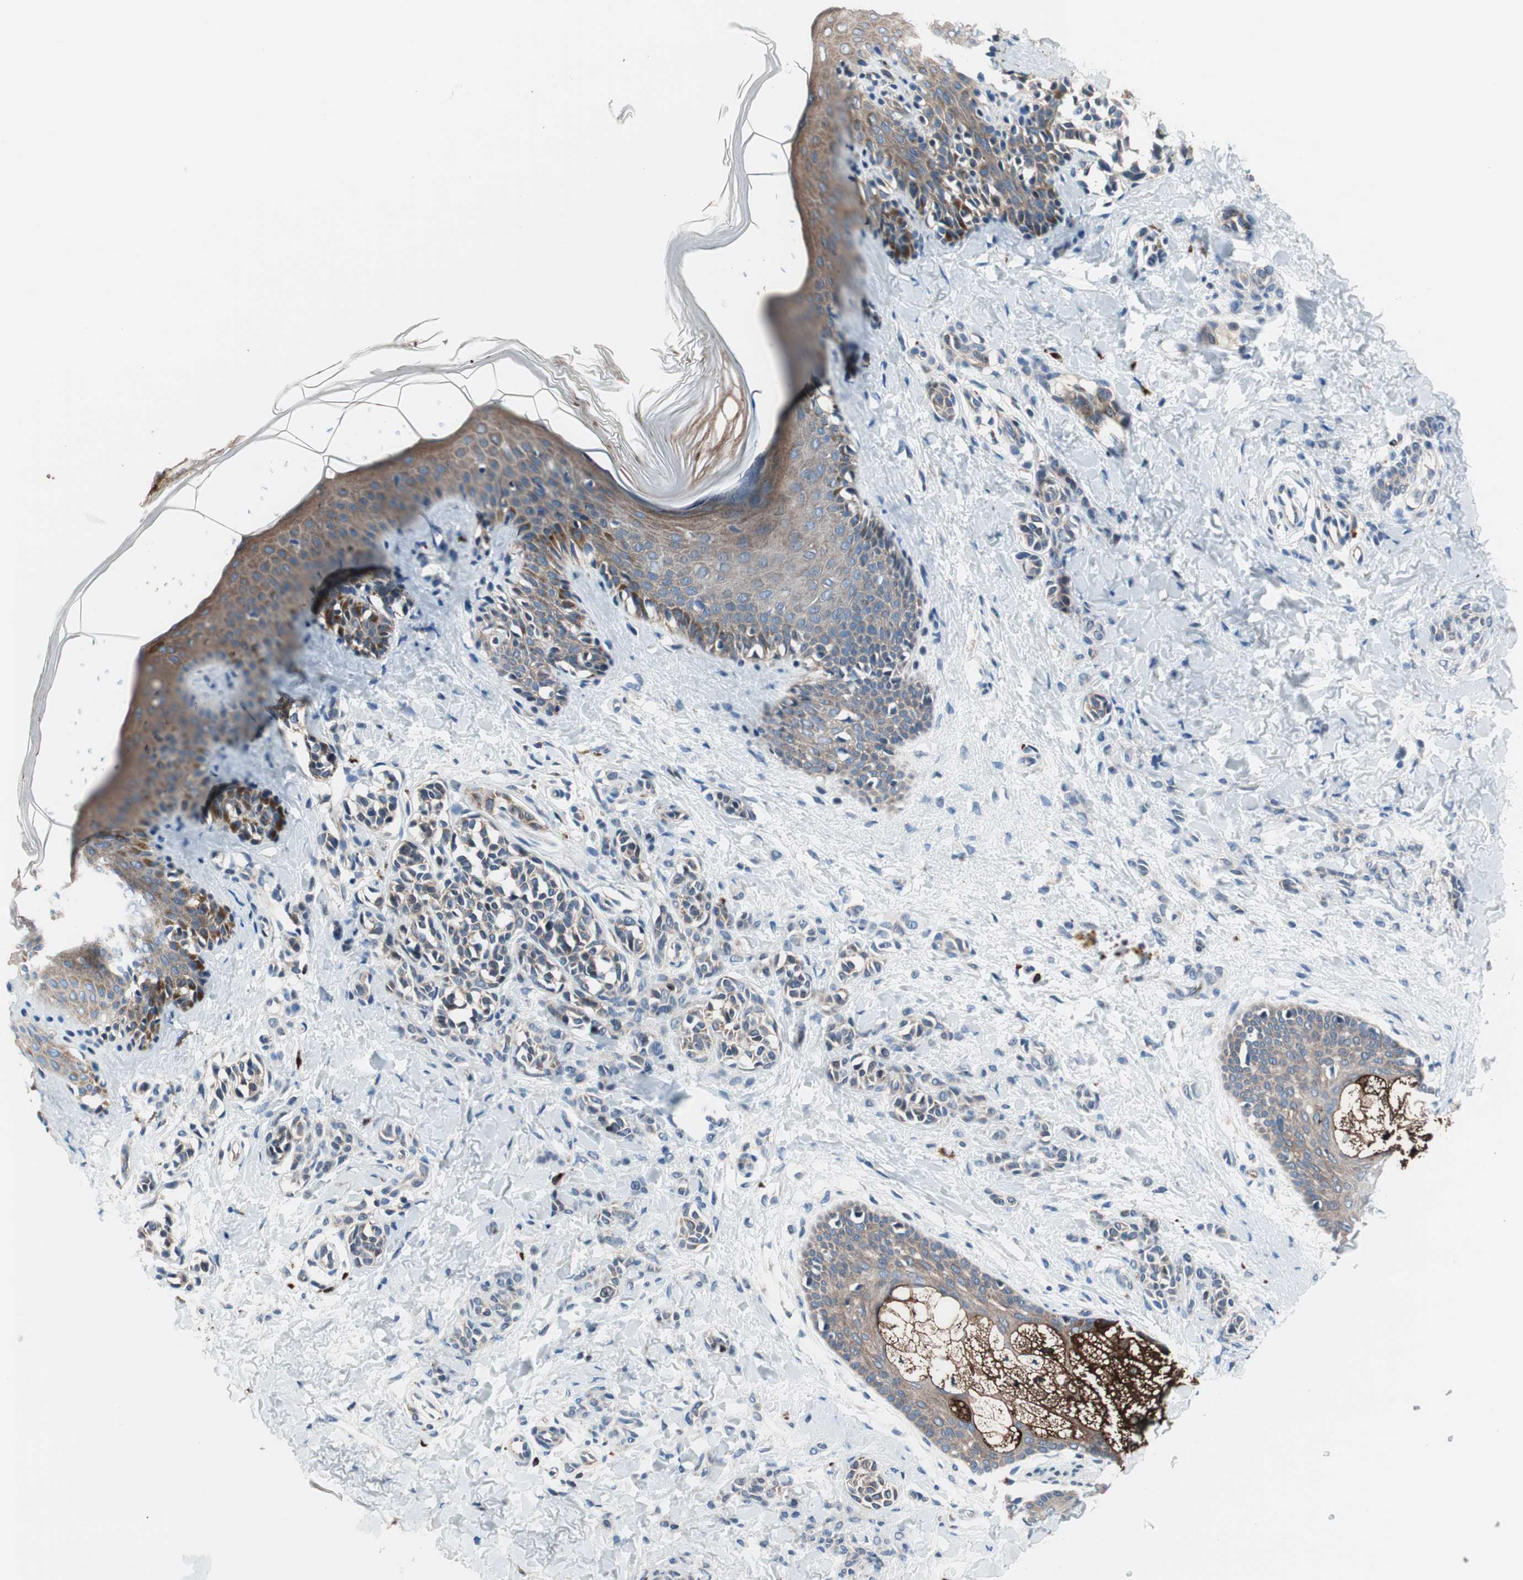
{"staining": {"intensity": "moderate", "quantity": "<25%", "location": "cytoplasmic/membranous"}, "tissue": "skin", "cell_type": "Fibroblasts", "image_type": "normal", "snomed": [{"axis": "morphology", "description": "Normal tissue, NOS"}, {"axis": "topography", "description": "Skin"}], "caption": "Protein staining of unremarkable skin shows moderate cytoplasmic/membranous expression in approximately <25% of fibroblasts.", "gene": "PRDX2", "patient": {"sex": "male", "age": 16}}